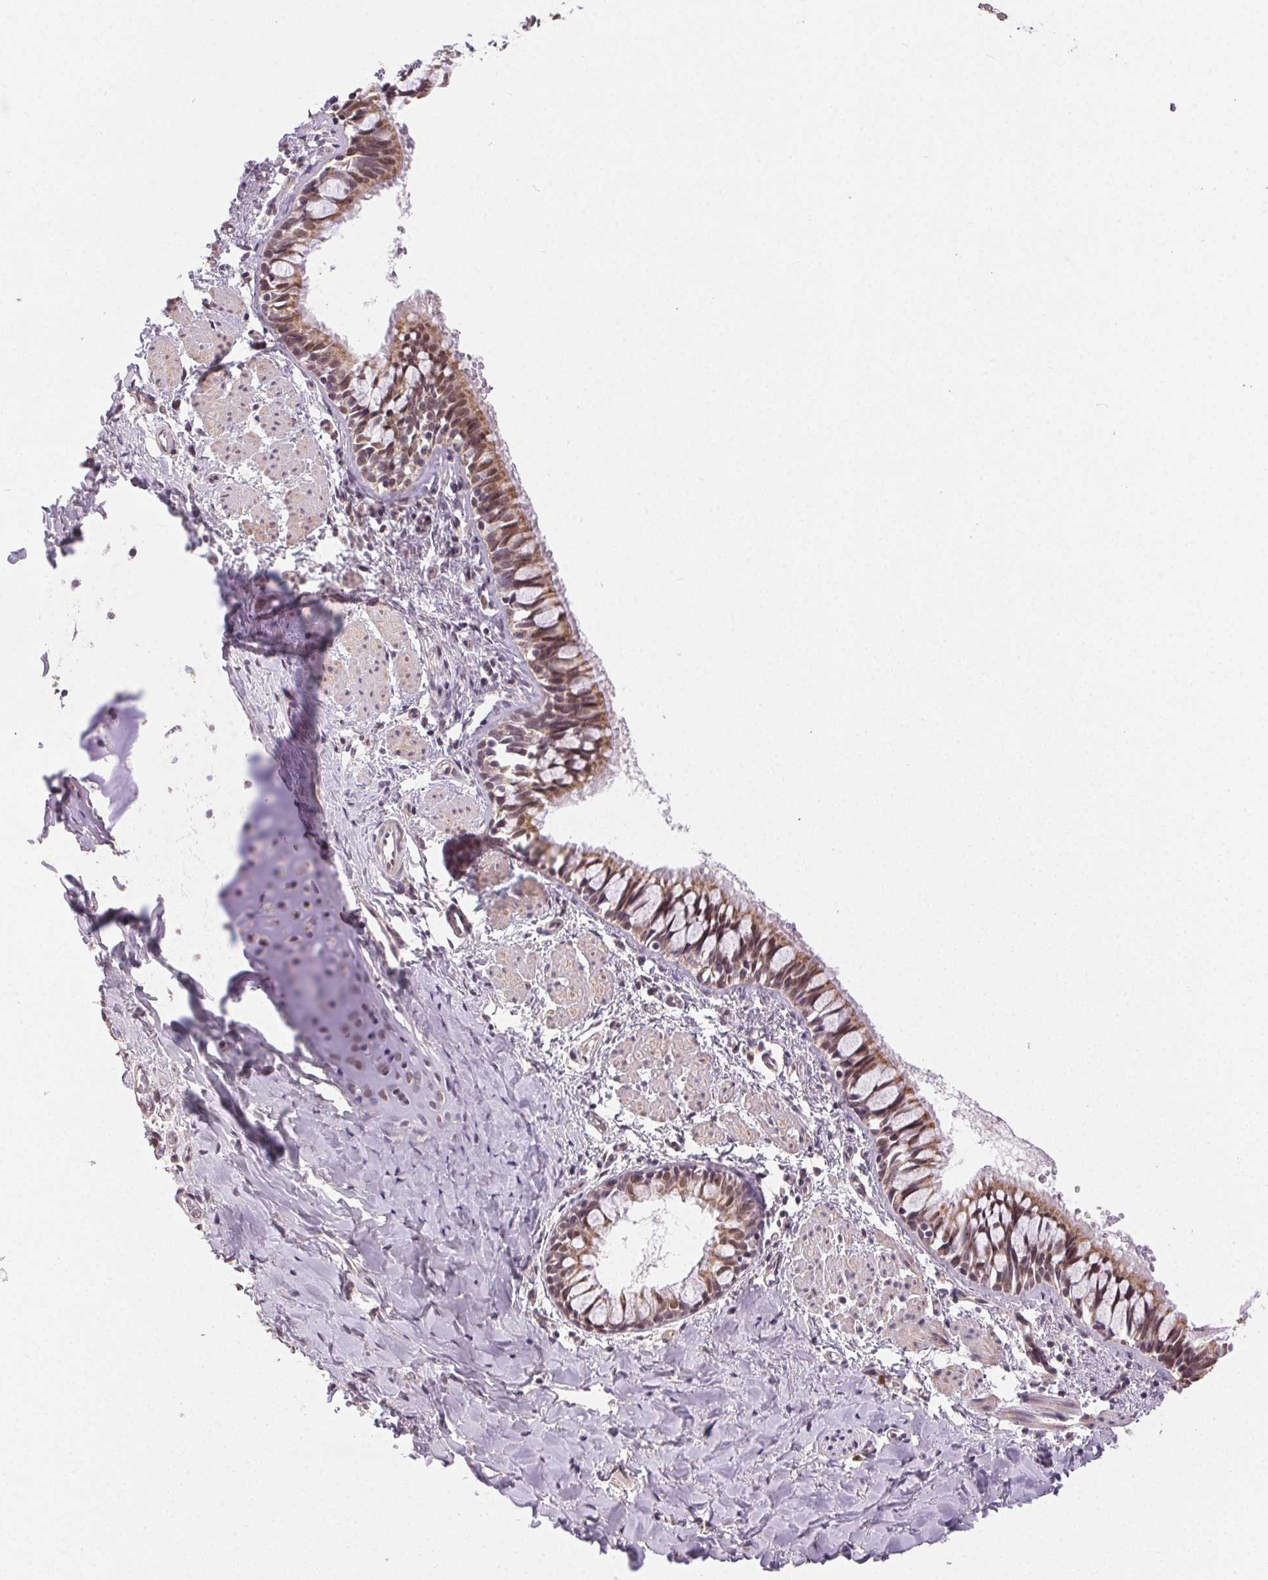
{"staining": {"intensity": "moderate", "quantity": ">75%", "location": "cytoplasmic/membranous,nuclear"}, "tissue": "bronchus", "cell_type": "Respiratory epithelial cells", "image_type": "normal", "snomed": [{"axis": "morphology", "description": "Normal tissue, NOS"}, {"axis": "topography", "description": "Bronchus"}], "caption": "Respiratory epithelial cells reveal medium levels of moderate cytoplasmic/membranous,nuclear positivity in approximately >75% of cells in normal human bronchus. (Stains: DAB in brown, nuclei in blue, Microscopy: brightfield microscopy at high magnification).", "gene": "PIWIL4", "patient": {"sex": "male", "age": 1}}